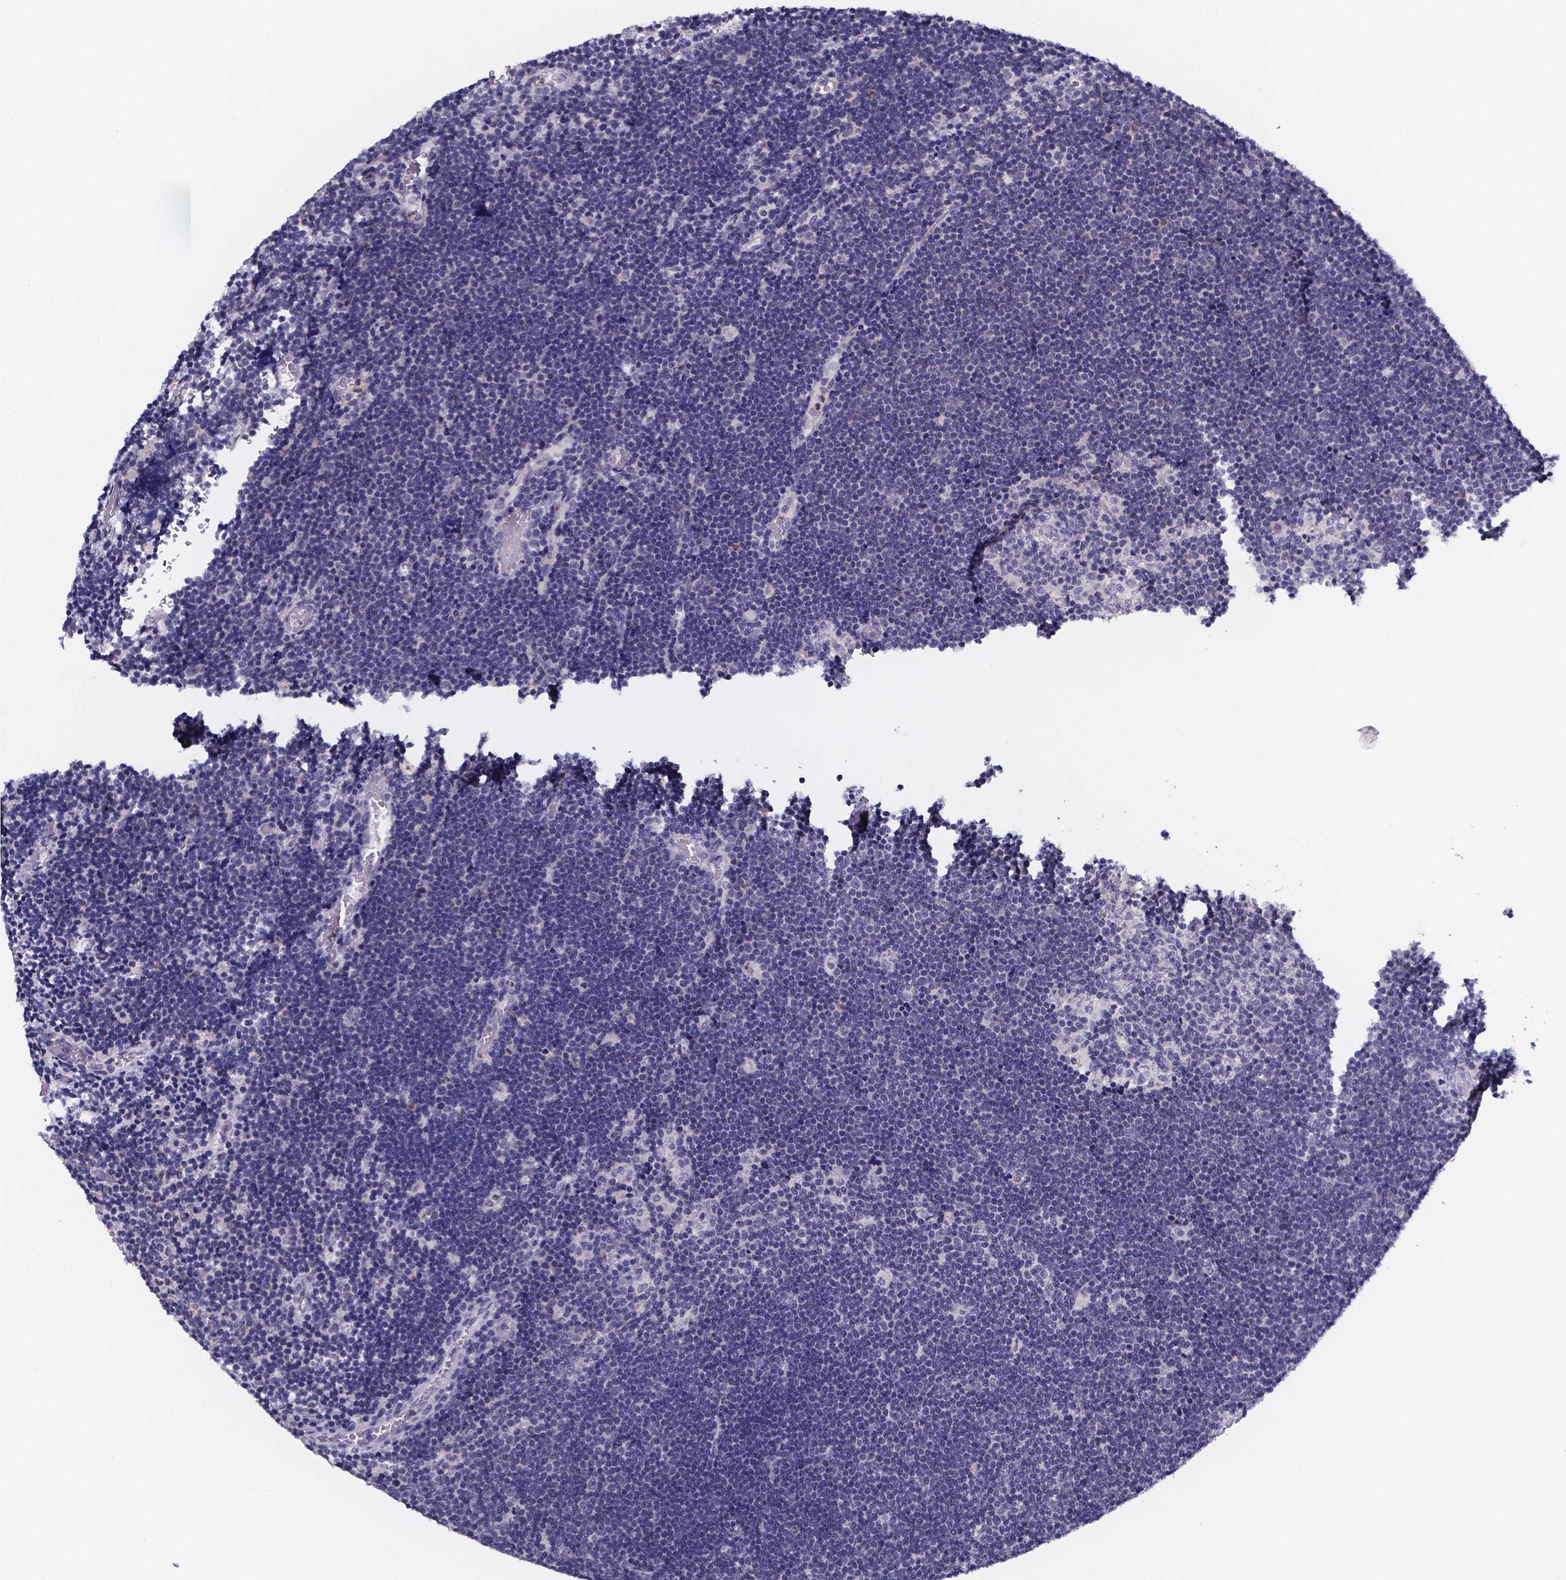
{"staining": {"intensity": "negative", "quantity": "none", "location": "none"}, "tissue": "lymphoma", "cell_type": "Tumor cells", "image_type": "cancer", "snomed": [{"axis": "morphology", "description": "Malignant lymphoma, non-Hodgkin's type, Low grade"}, {"axis": "topography", "description": "Brain"}], "caption": "Tumor cells are negative for brown protein staining in lymphoma.", "gene": "IZUMO1", "patient": {"sex": "female", "age": 66}}